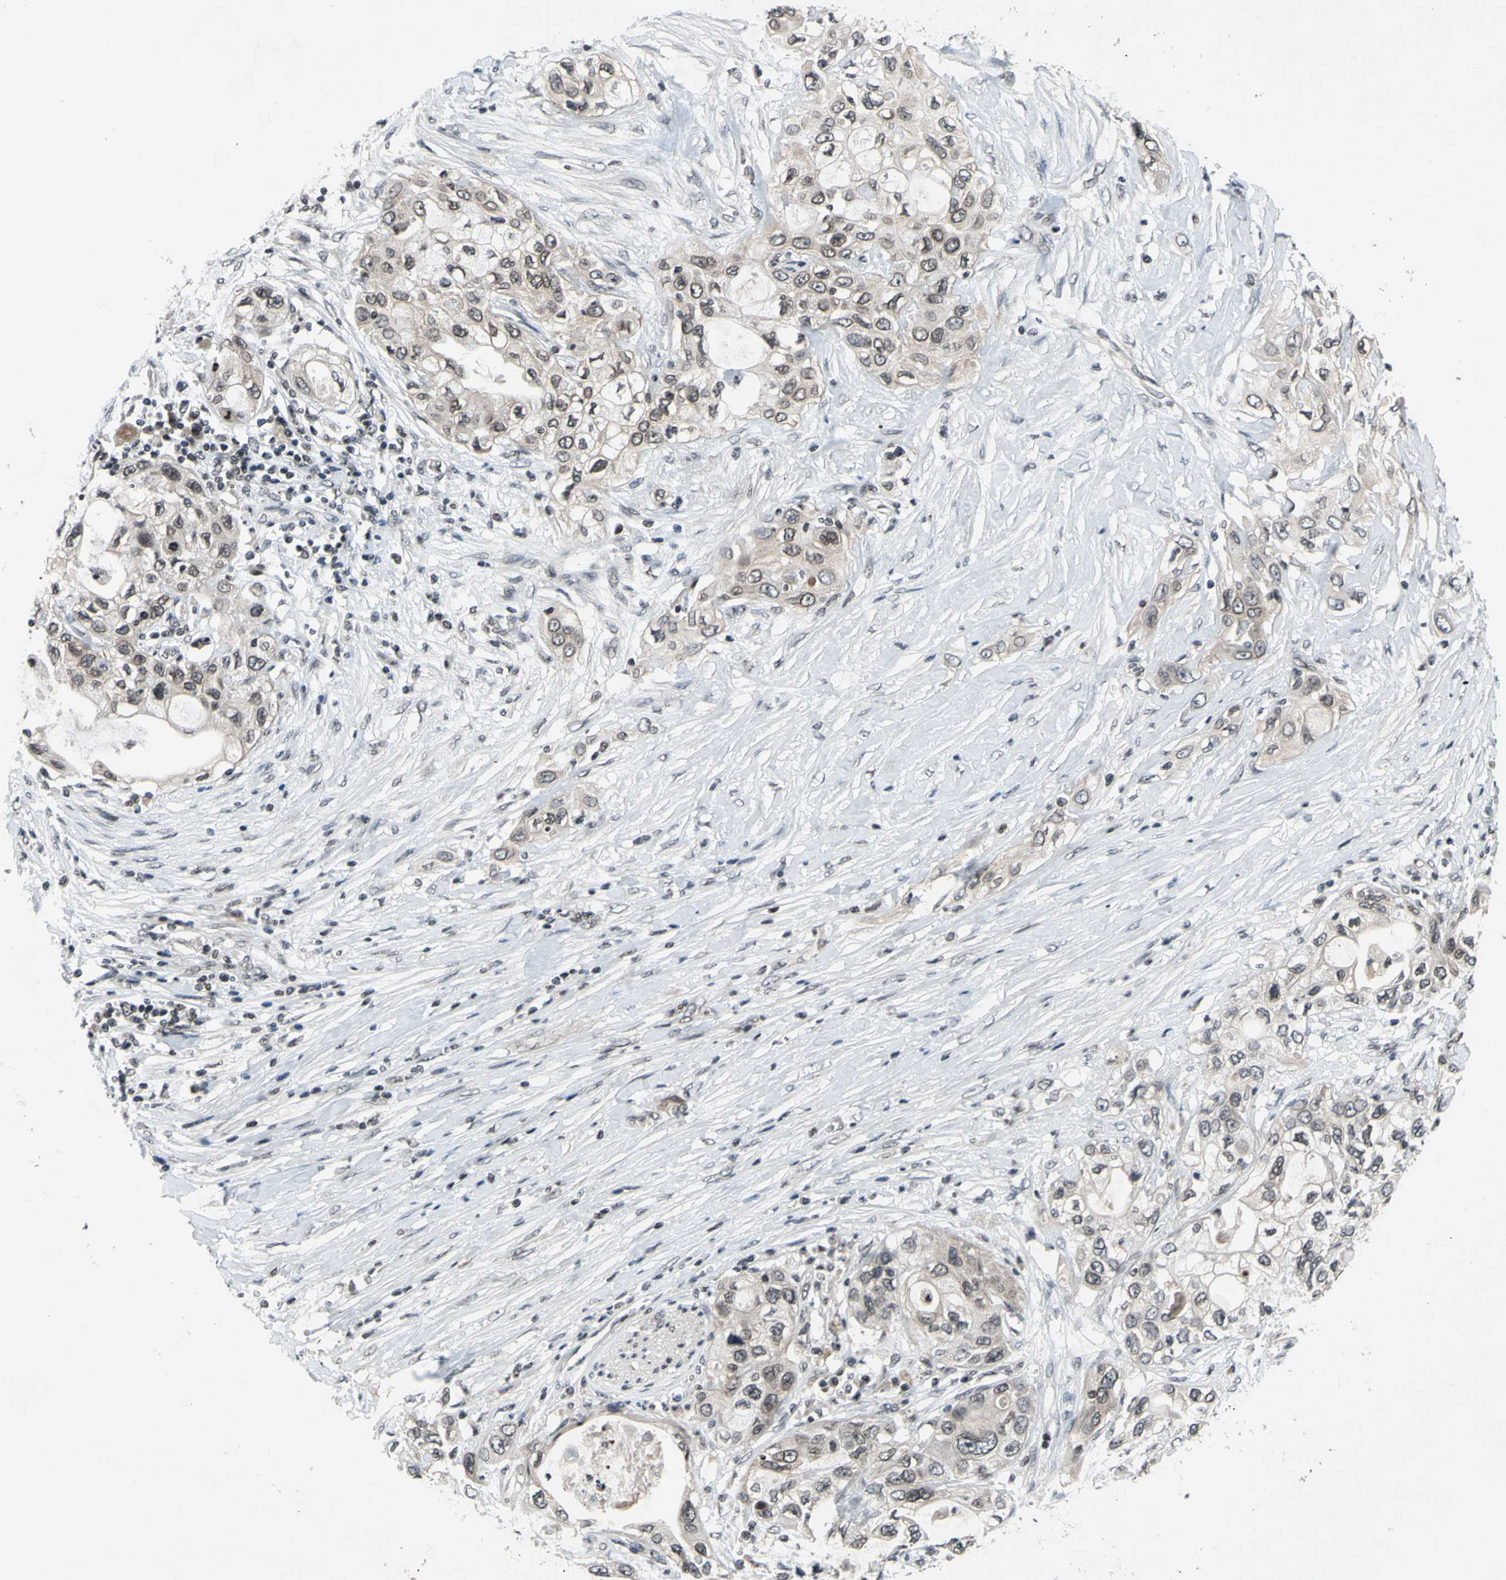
{"staining": {"intensity": "weak", "quantity": "25%-75%", "location": "nuclear"}, "tissue": "pancreatic cancer", "cell_type": "Tumor cells", "image_type": "cancer", "snomed": [{"axis": "morphology", "description": "Adenocarcinoma, NOS"}, {"axis": "topography", "description": "Pancreas"}], "caption": "Weak nuclear protein expression is seen in about 25%-75% of tumor cells in adenocarcinoma (pancreatic).", "gene": "XPO1", "patient": {"sex": "female", "age": 70}}